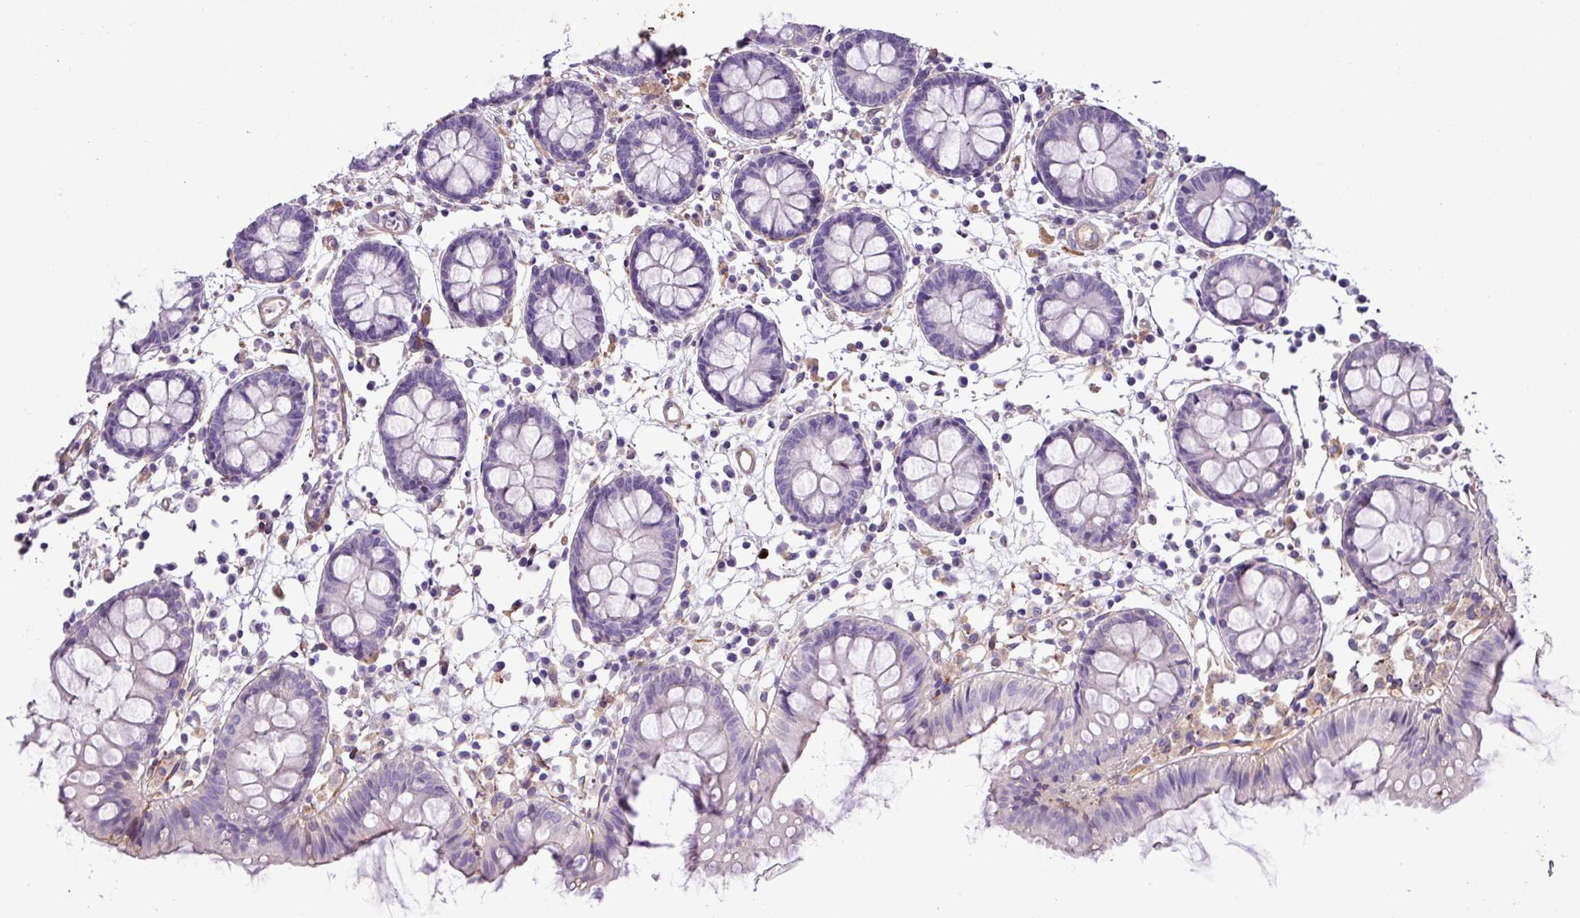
{"staining": {"intensity": "weak", "quantity": ">75%", "location": "cytoplasmic/membranous"}, "tissue": "colon", "cell_type": "Endothelial cells", "image_type": "normal", "snomed": [{"axis": "morphology", "description": "Normal tissue, NOS"}, {"axis": "topography", "description": "Colon"}], "caption": "This micrograph displays normal colon stained with IHC to label a protein in brown. The cytoplasmic/membranous of endothelial cells show weak positivity for the protein. Nuclei are counter-stained blue.", "gene": "KIRREL3", "patient": {"sex": "female", "age": 84}}